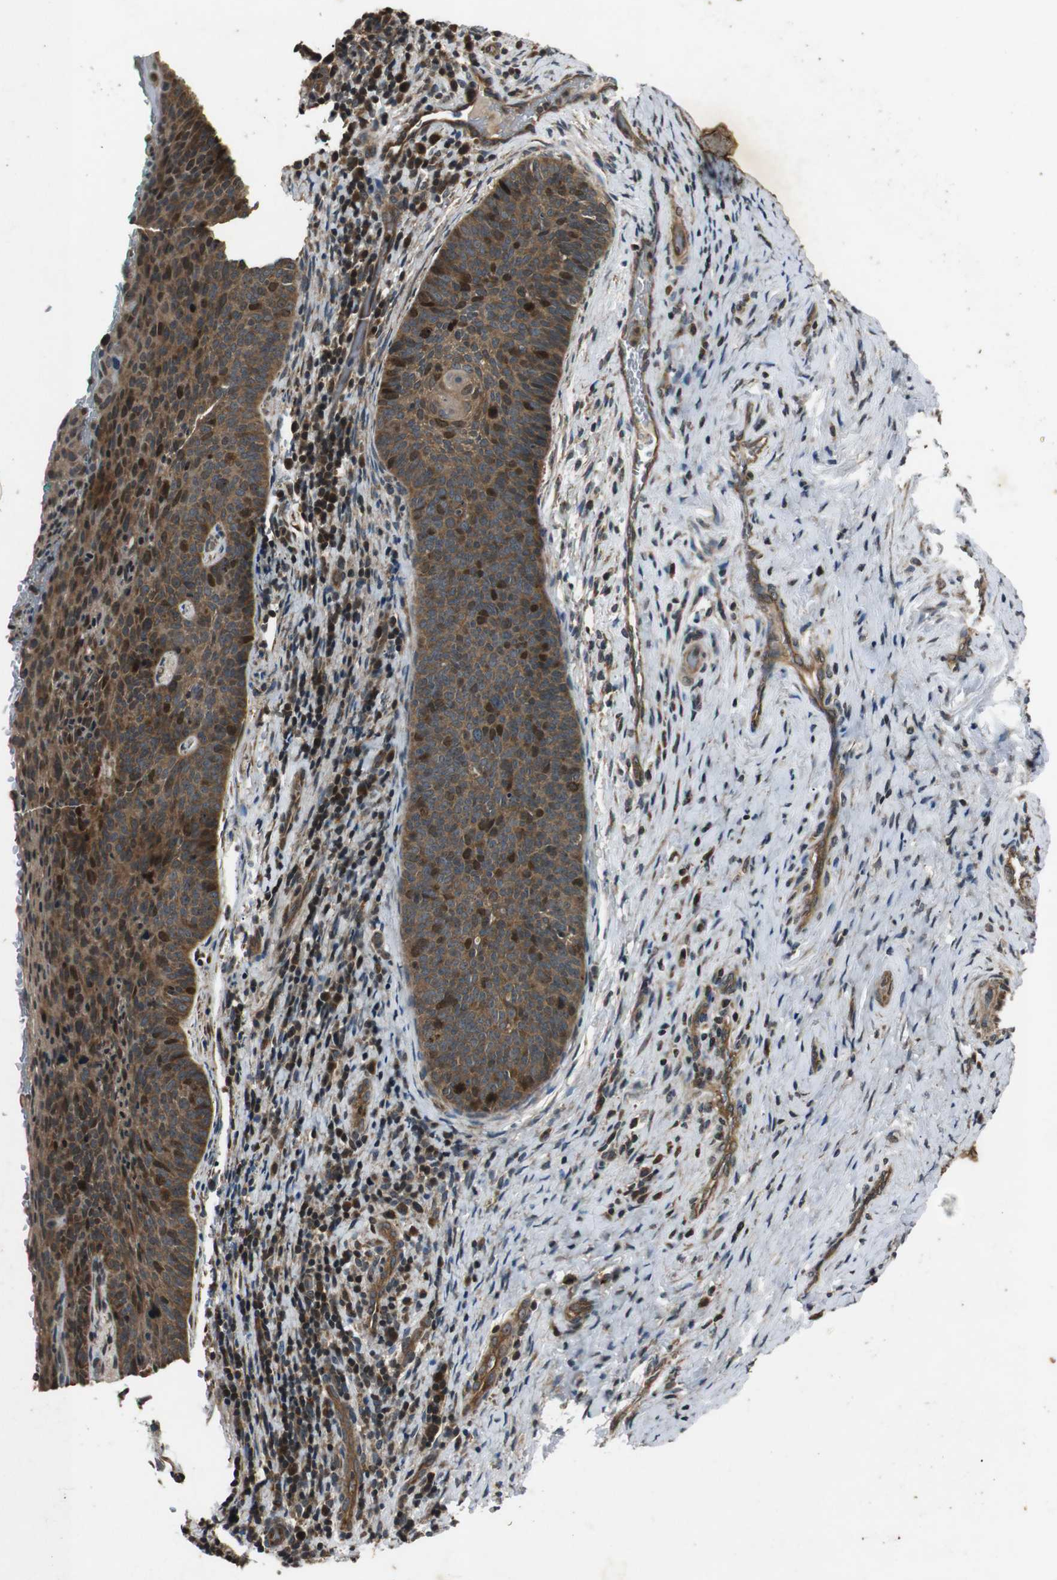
{"staining": {"intensity": "moderate", "quantity": ">75%", "location": "cytoplasmic/membranous,nuclear"}, "tissue": "cervical cancer", "cell_type": "Tumor cells", "image_type": "cancer", "snomed": [{"axis": "morphology", "description": "Squamous cell carcinoma, NOS"}, {"axis": "topography", "description": "Cervix"}], "caption": "DAB (3,3'-diaminobenzidine) immunohistochemical staining of squamous cell carcinoma (cervical) reveals moderate cytoplasmic/membranous and nuclear protein expression in about >75% of tumor cells. Using DAB (3,3'-diaminobenzidine) (brown) and hematoxylin (blue) stains, captured at high magnification using brightfield microscopy.", "gene": "PLK2", "patient": {"sex": "female", "age": 33}}